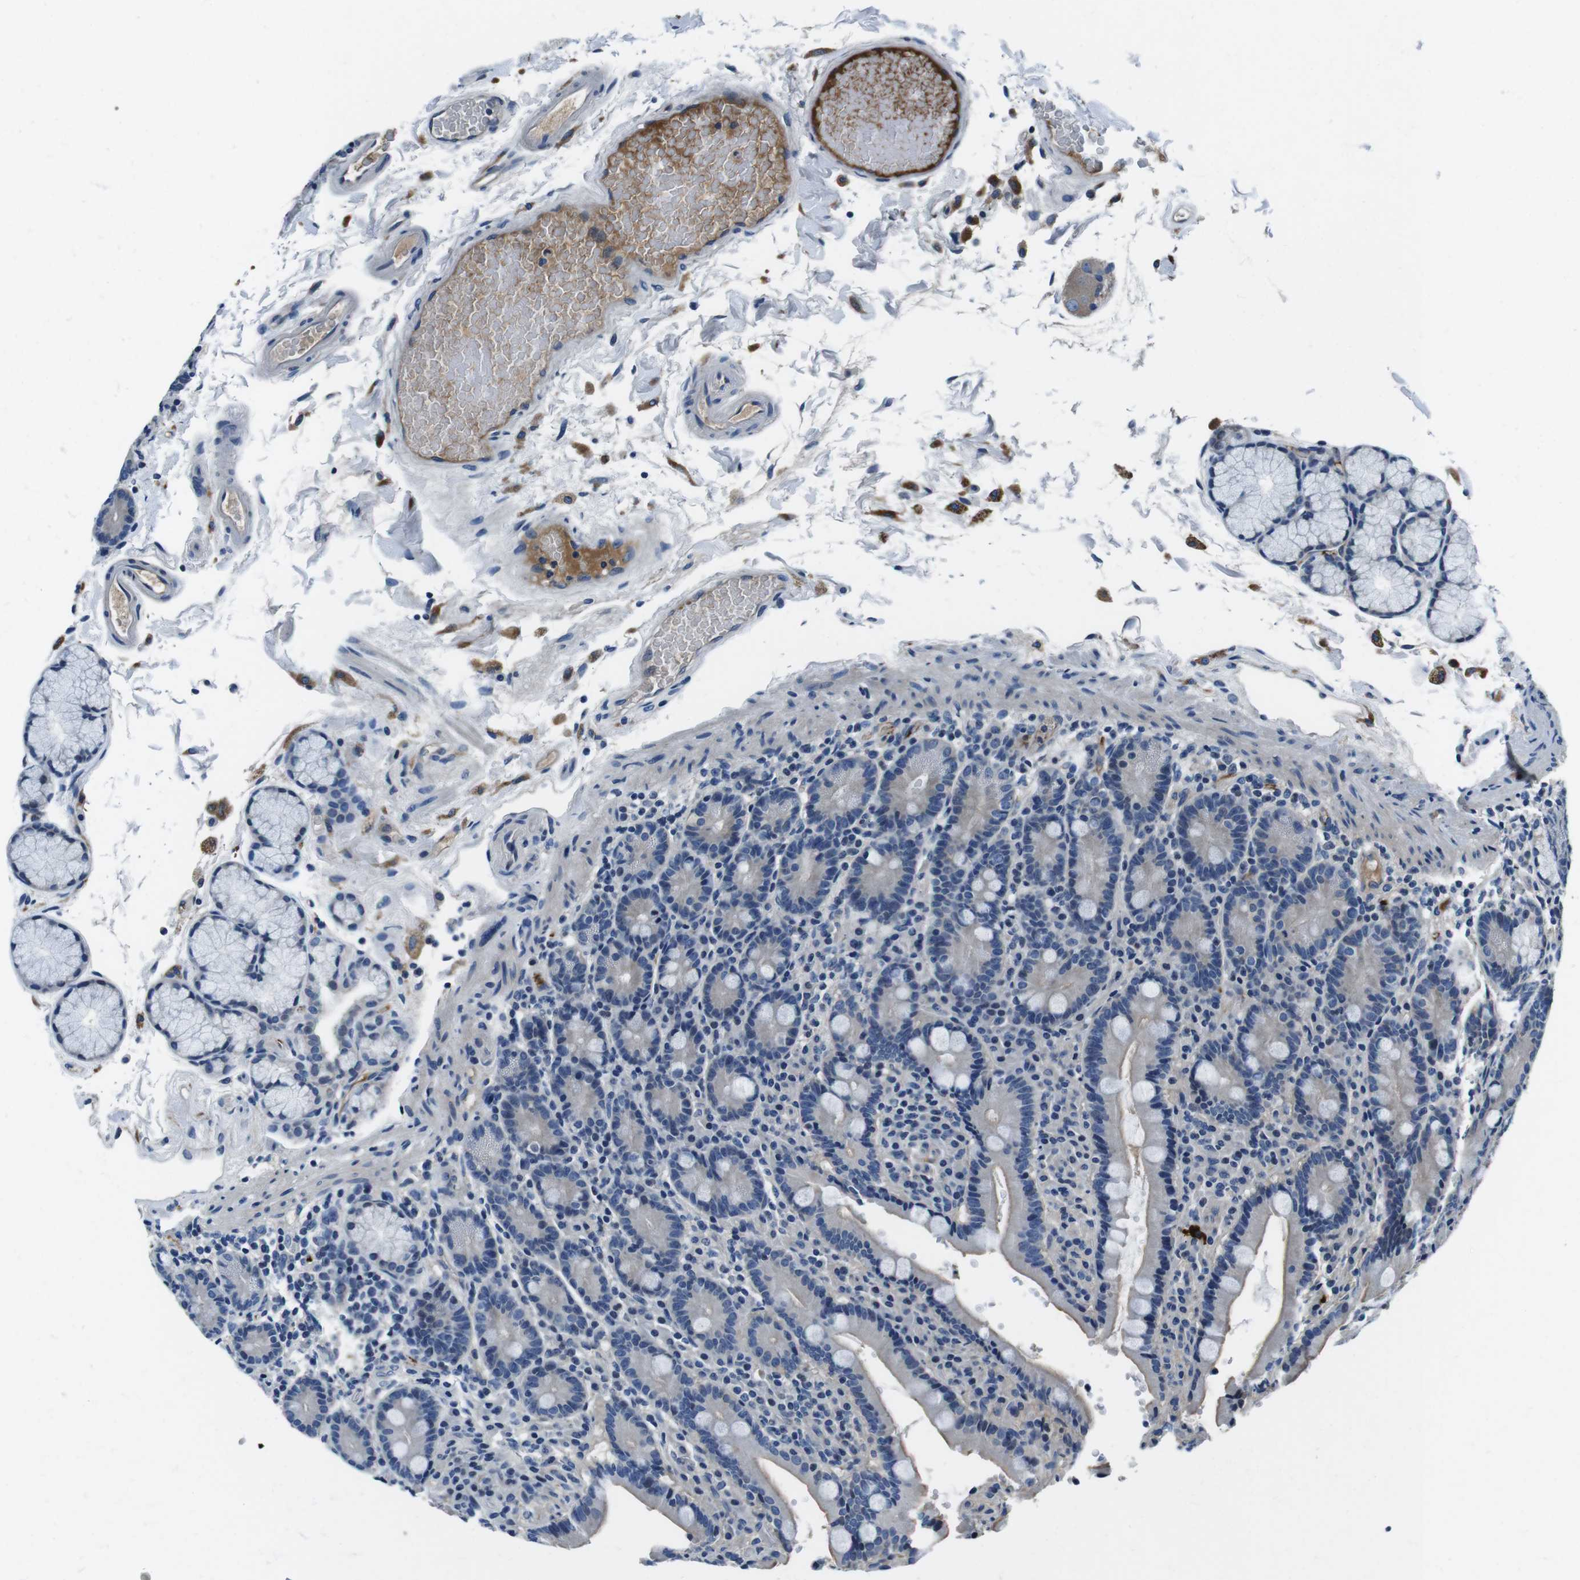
{"staining": {"intensity": "negative", "quantity": "none", "location": "none"}, "tissue": "duodenum", "cell_type": "Glandular cells", "image_type": "normal", "snomed": [{"axis": "morphology", "description": "Normal tissue, NOS"}, {"axis": "topography", "description": "Small intestine, NOS"}], "caption": "This is an immunohistochemistry image of unremarkable duodenum. There is no expression in glandular cells.", "gene": "KCNJ5", "patient": {"sex": "female", "age": 71}}